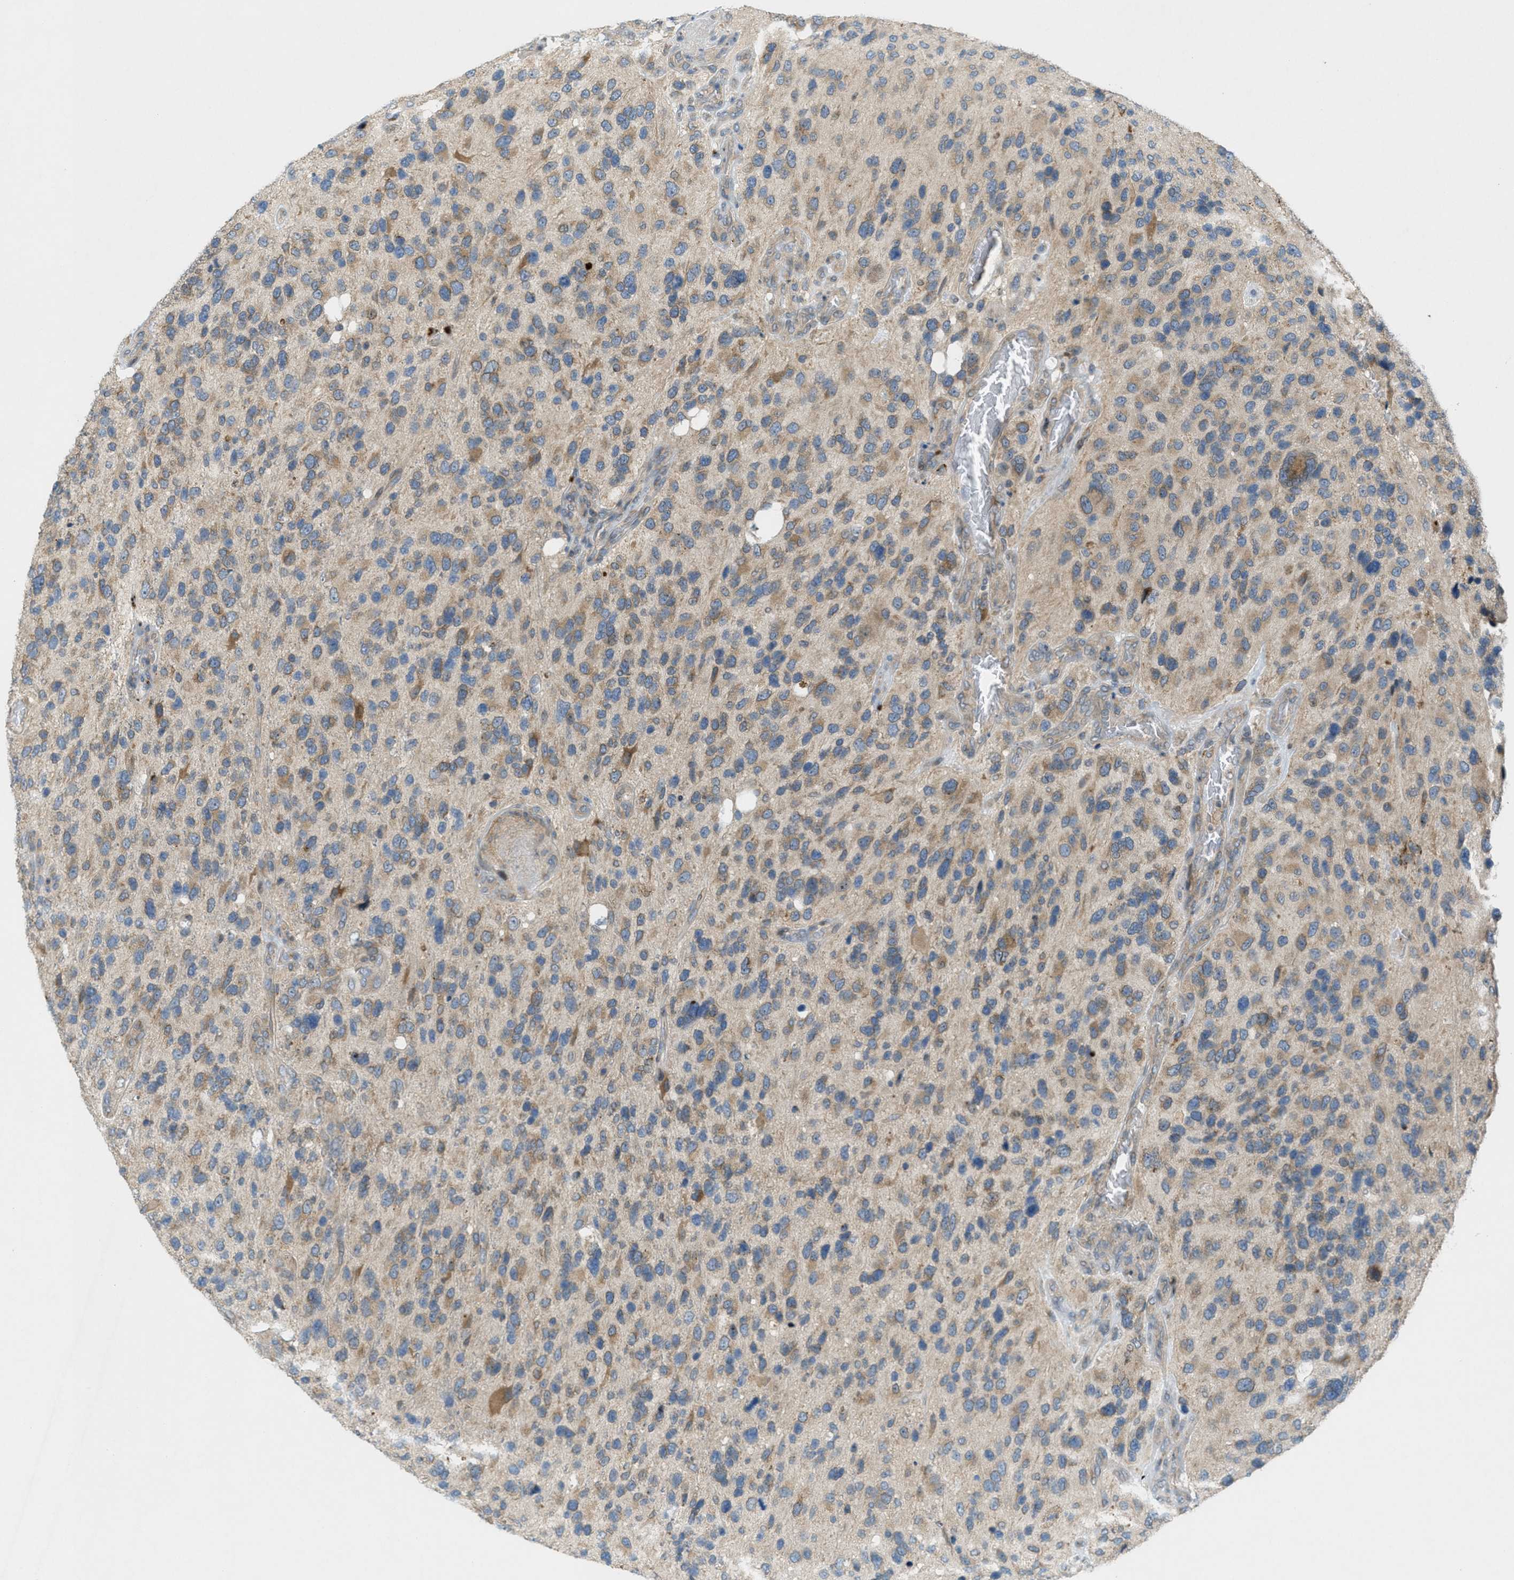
{"staining": {"intensity": "moderate", "quantity": "25%-75%", "location": "cytoplasmic/membranous"}, "tissue": "glioma", "cell_type": "Tumor cells", "image_type": "cancer", "snomed": [{"axis": "morphology", "description": "Glioma, malignant, High grade"}, {"axis": "topography", "description": "Brain"}], "caption": "There is medium levels of moderate cytoplasmic/membranous expression in tumor cells of high-grade glioma (malignant), as demonstrated by immunohistochemical staining (brown color).", "gene": "SIGMAR1", "patient": {"sex": "female", "age": 58}}